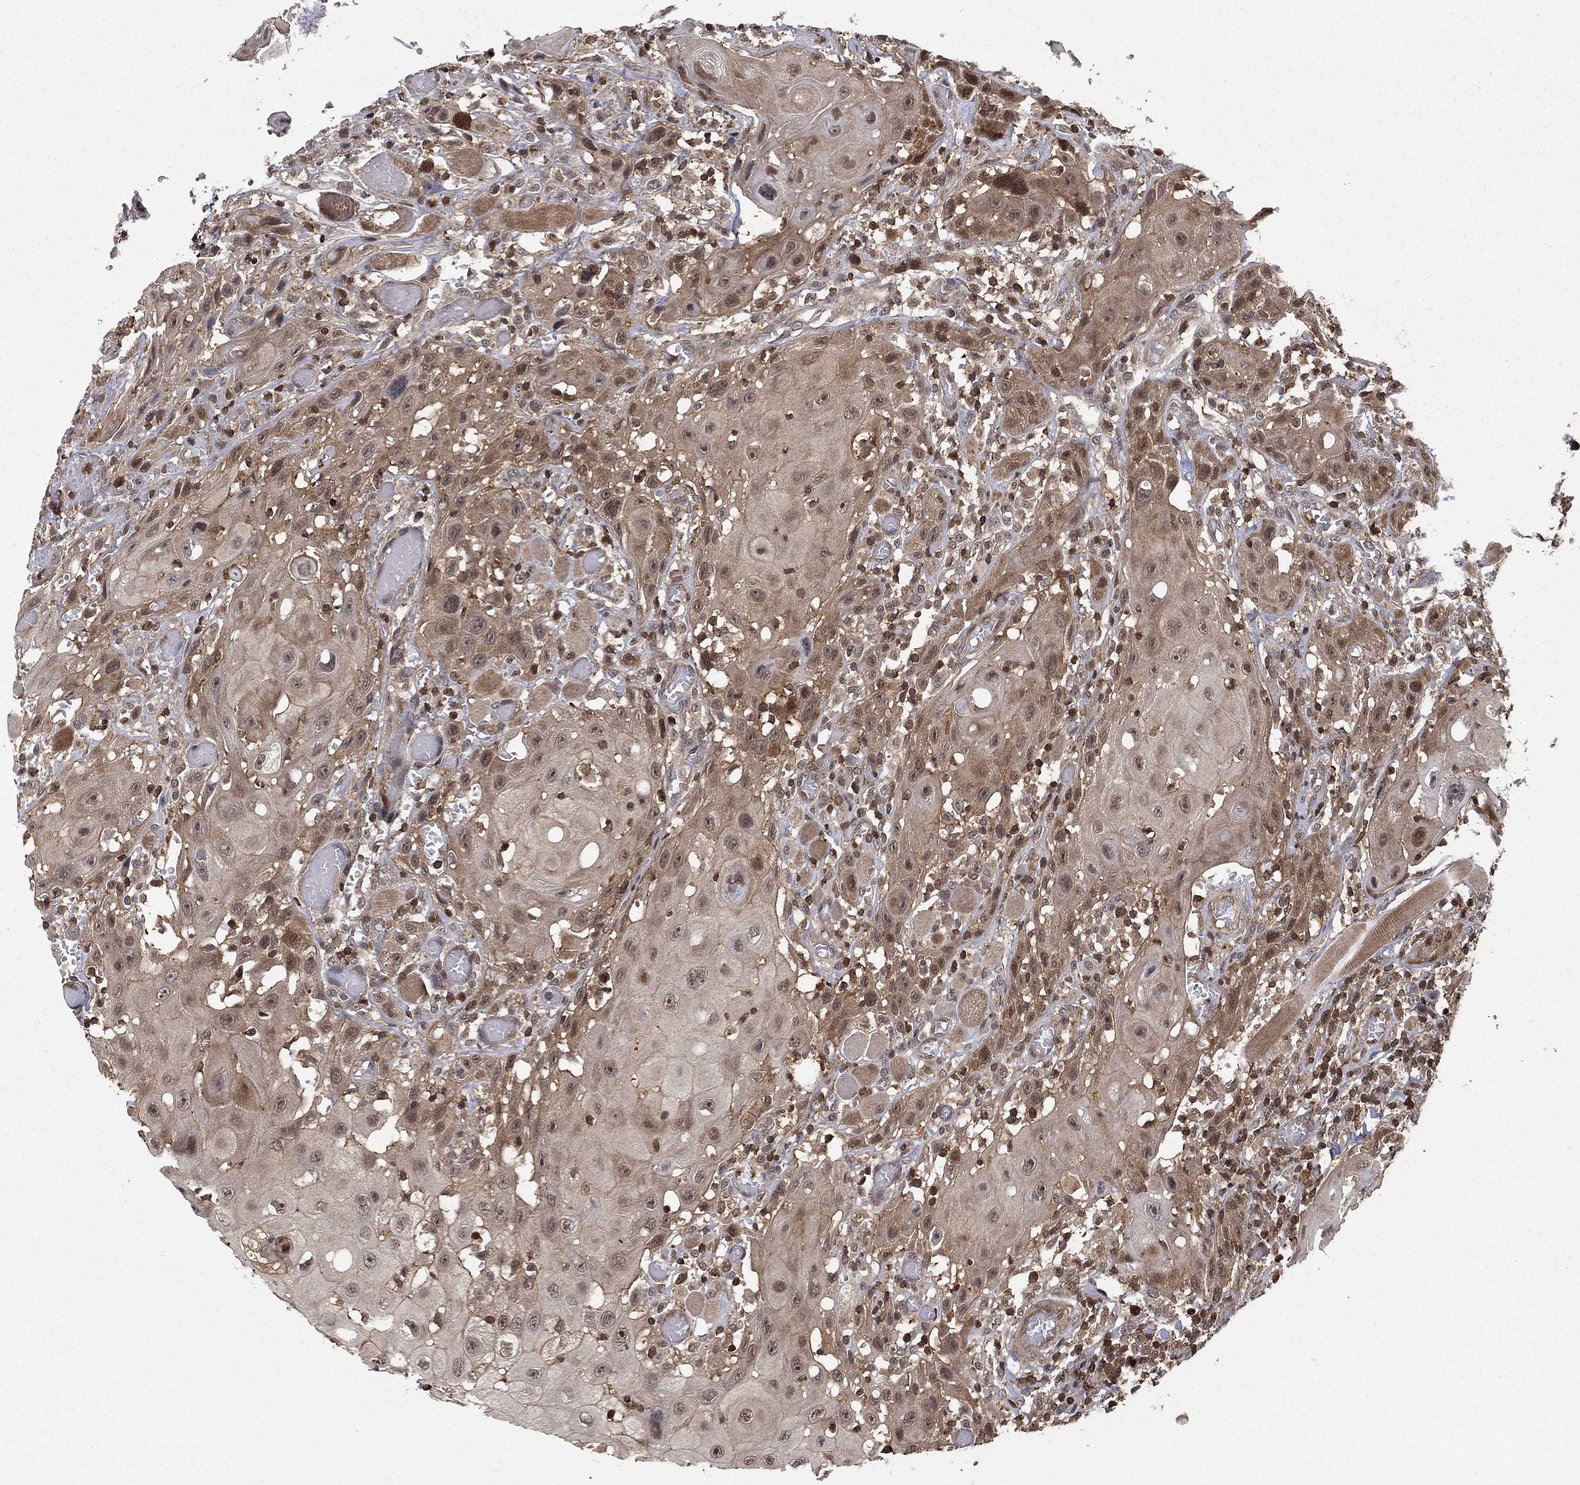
{"staining": {"intensity": "moderate", "quantity": ">75%", "location": "cytoplasmic/membranous,nuclear"}, "tissue": "head and neck cancer", "cell_type": "Tumor cells", "image_type": "cancer", "snomed": [{"axis": "morphology", "description": "Normal tissue, NOS"}, {"axis": "morphology", "description": "Squamous cell carcinoma, NOS"}, {"axis": "topography", "description": "Oral tissue"}, {"axis": "topography", "description": "Head-Neck"}], "caption": "Immunohistochemical staining of human head and neck squamous cell carcinoma reveals medium levels of moderate cytoplasmic/membranous and nuclear positivity in approximately >75% of tumor cells.", "gene": "CCDC66", "patient": {"sex": "male", "age": 71}}